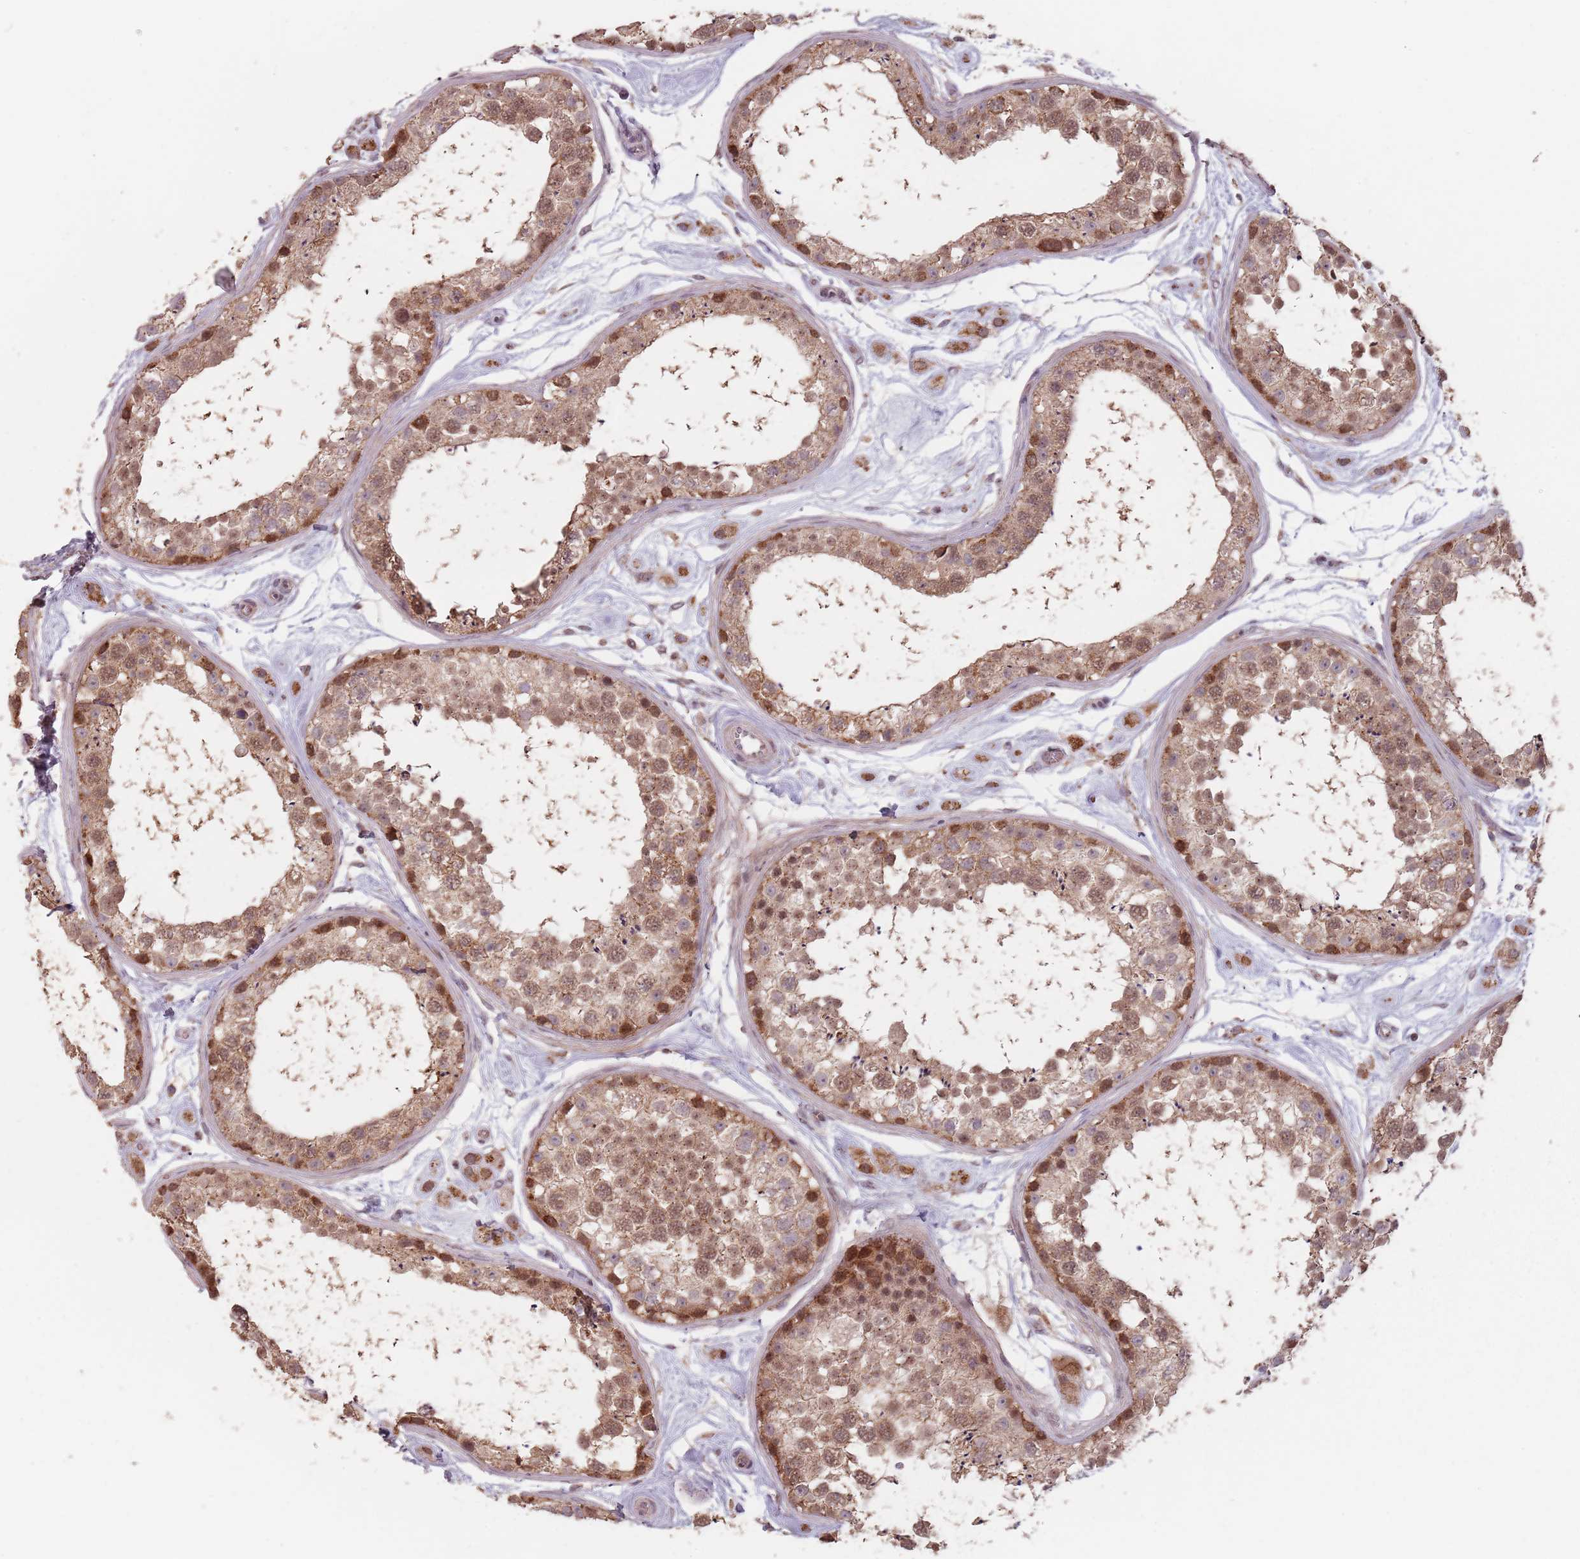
{"staining": {"intensity": "moderate", "quantity": ">75%", "location": "cytoplasmic/membranous,nuclear"}, "tissue": "testis", "cell_type": "Cells in seminiferous ducts", "image_type": "normal", "snomed": [{"axis": "morphology", "description": "Normal tissue, NOS"}, {"axis": "topography", "description": "Testis"}], "caption": "High-magnification brightfield microscopy of benign testis stained with DAB (3,3'-diaminobenzidine) (brown) and counterstained with hematoxylin (blue). cells in seminiferous ducts exhibit moderate cytoplasmic/membranous,nuclear positivity is identified in about>75% of cells. The protein of interest is stained brown, and the nuclei are stained in blue (DAB (3,3'-diaminobenzidine) IHC with brightfield microscopy, high magnification).", "gene": "VPS52", "patient": {"sex": "male", "age": 25}}